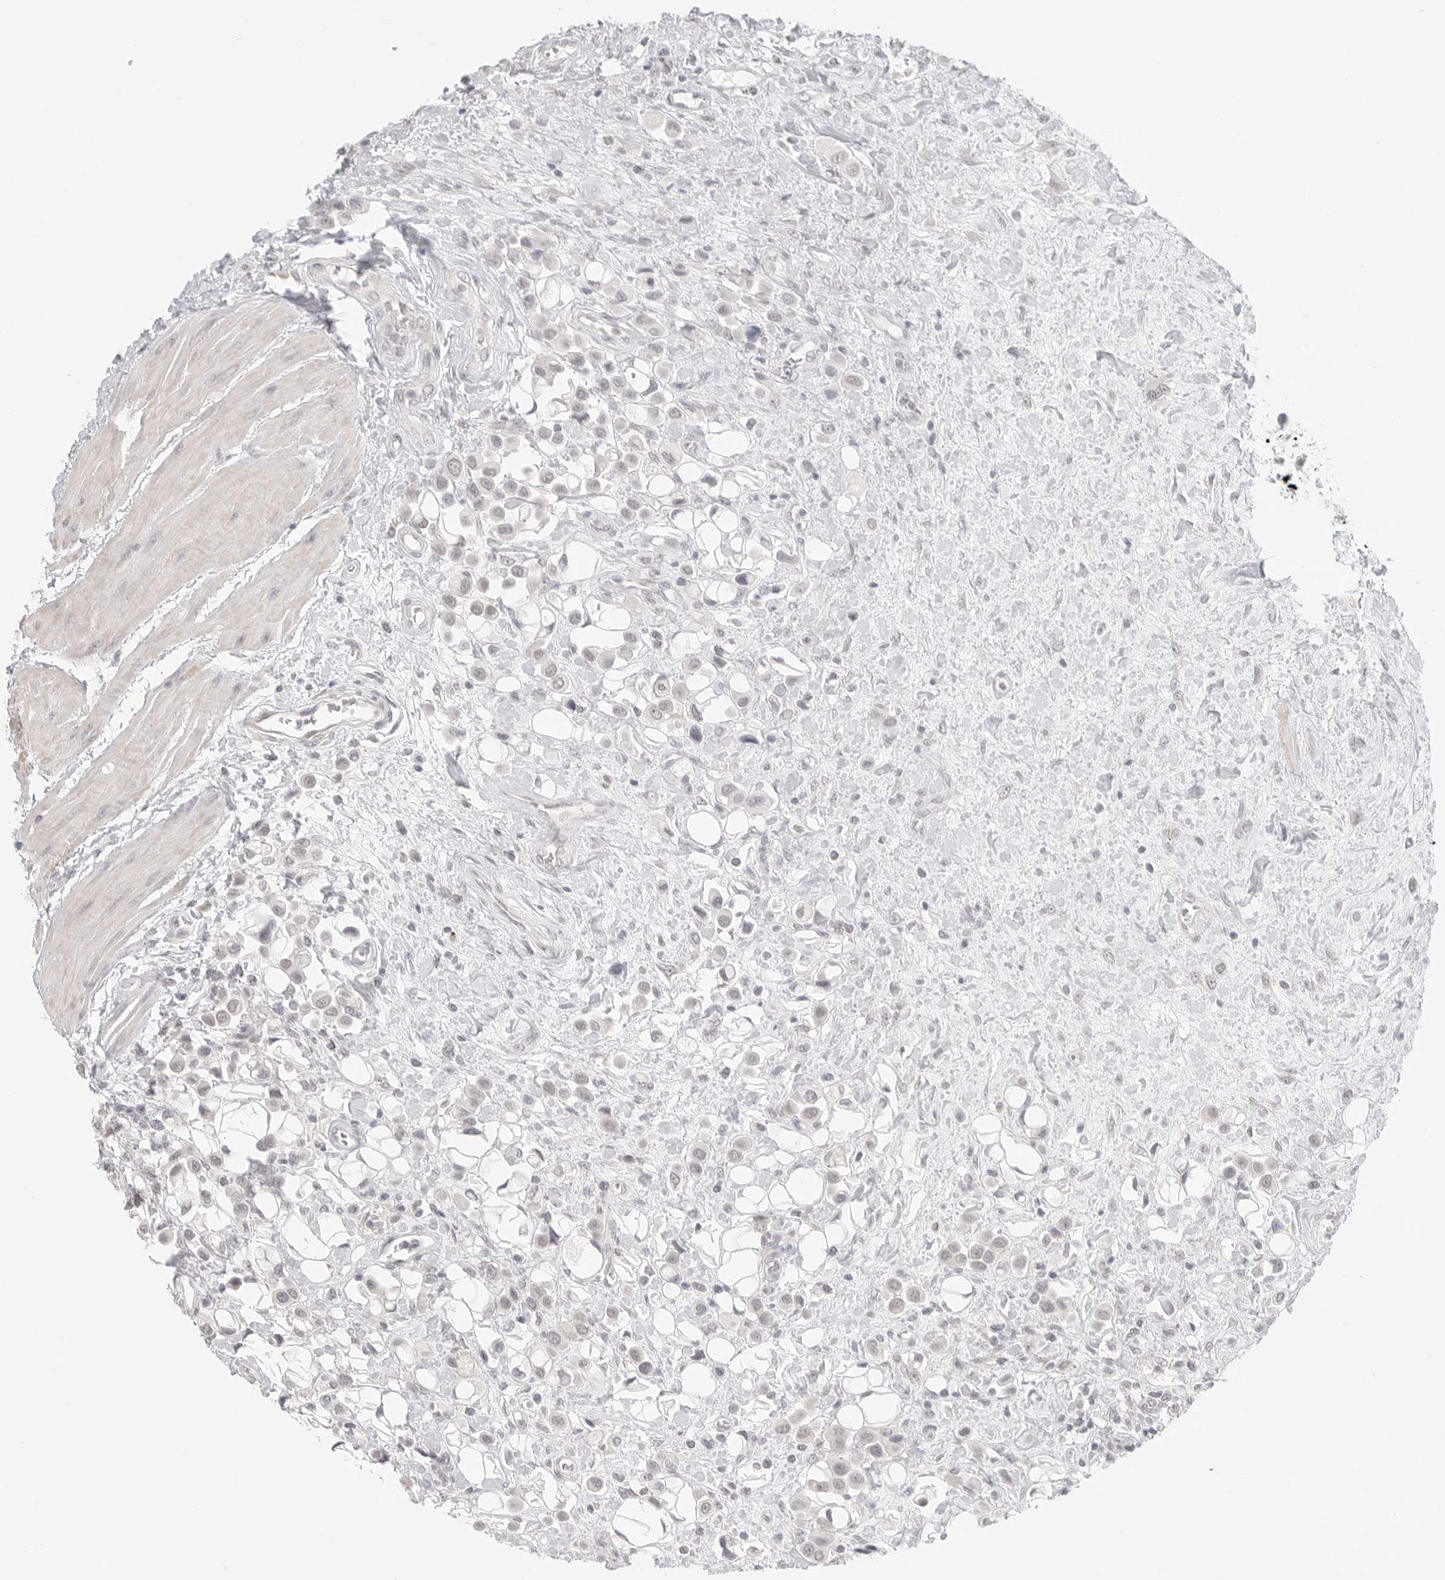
{"staining": {"intensity": "negative", "quantity": "none", "location": "none"}, "tissue": "urothelial cancer", "cell_type": "Tumor cells", "image_type": "cancer", "snomed": [{"axis": "morphology", "description": "Urothelial carcinoma, High grade"}, {"axis": "topography", "description": "Urinary bladder"}], "caption": "This is a photomicrograph of immunohistochemistry (IHC) staining of urothelial cancer, which shows no staining in tumor cells. (Immunohistochemistry, brightfield microscopy, high magnification).", "gene": "KLK11", "patient": {"sex": "male", "age": 50}}